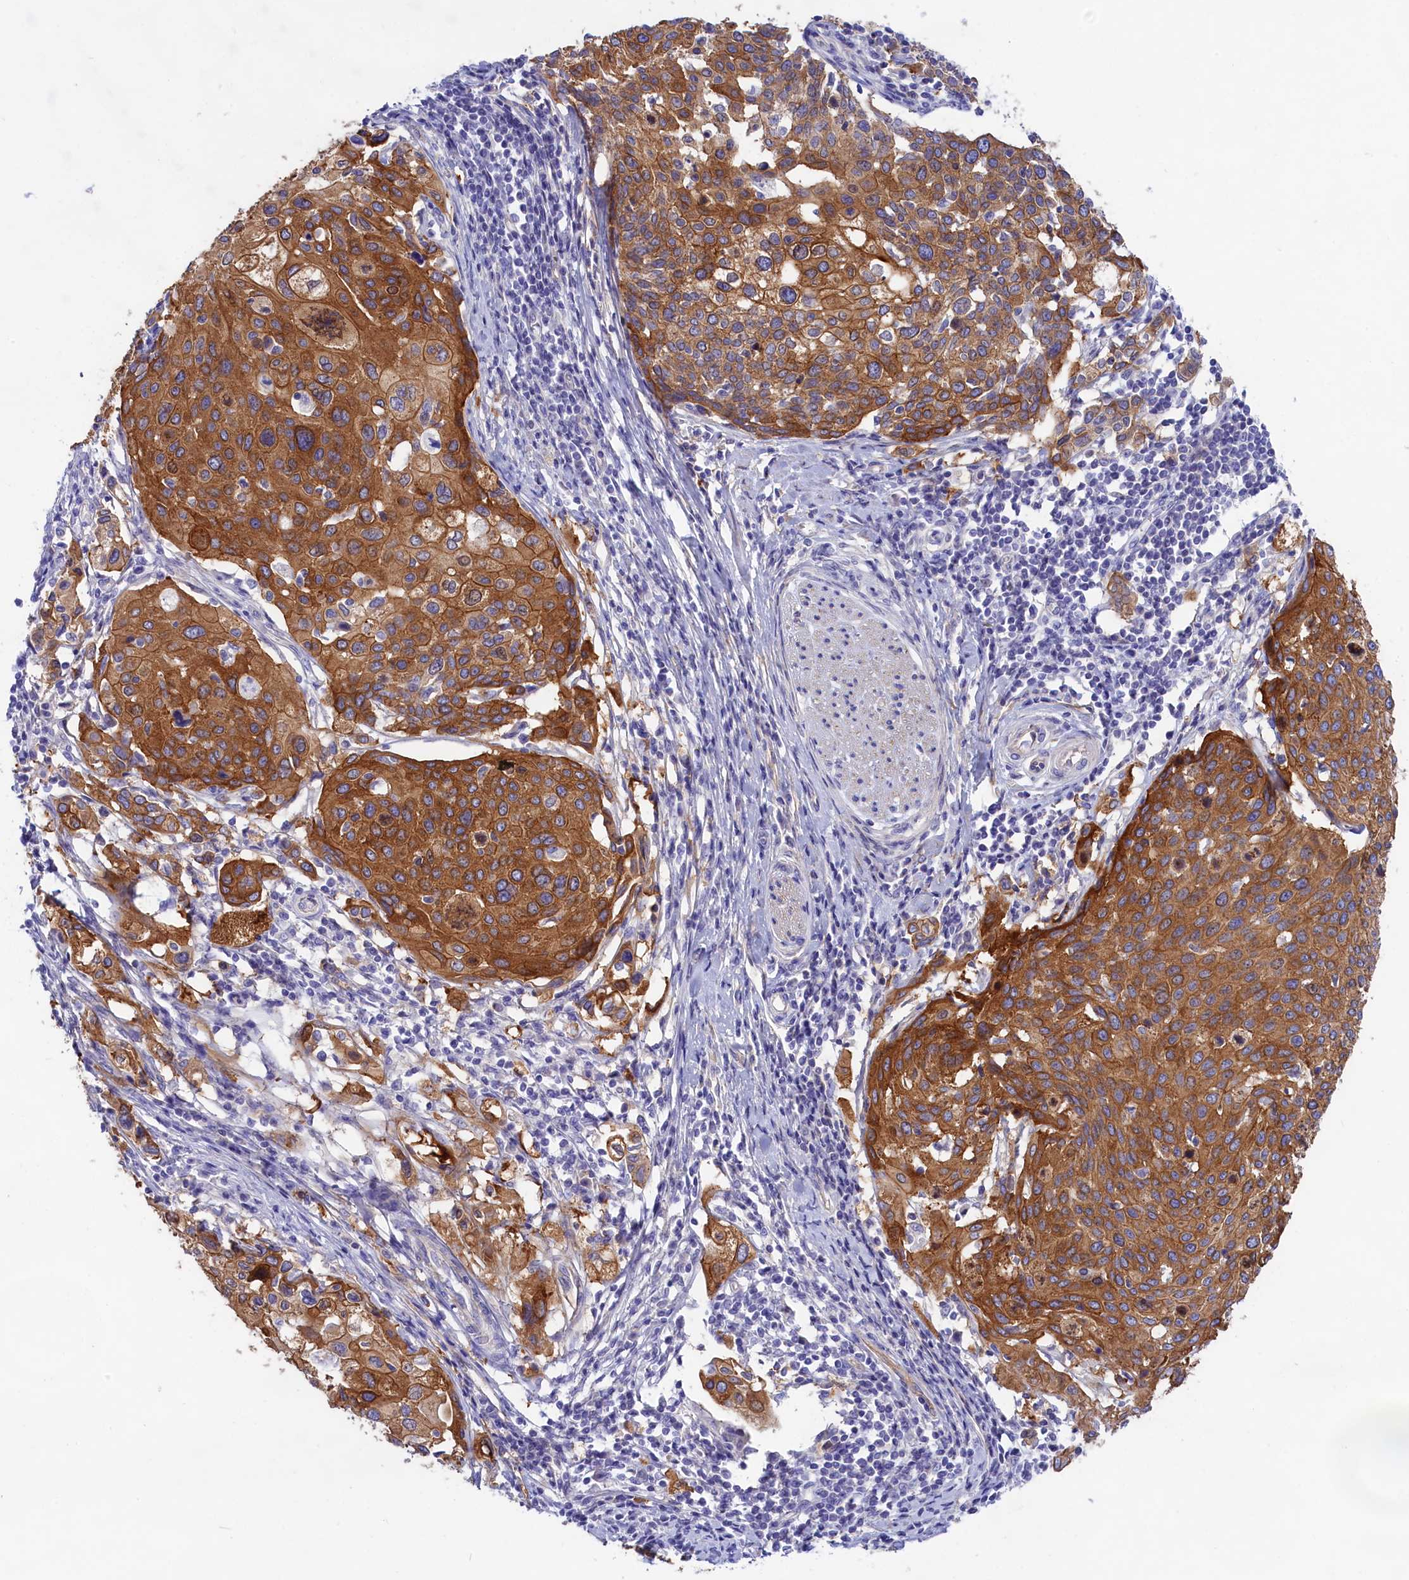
{"staining": {"intensity": "strong", "quantity": ">75%", "location": "cytoplasmic/membranous"}, "tissue": "cervical cancer", "cell_type": "Tumor cells", "image_type": "cancer", "snomed": [{"axis": "morphology", "description": "Squamous cell carcinoma, NOS"}, {"axis": "topography", "description": "Cervix"}], "caption": "An immunohistochemistry image of tumor tissue is shown. Protein staining in brown labels strong cytoplasmic/membranous positivity in cervical cancer (squamous cell carcinoma) within tumor cells. The protein is stained brown, and the nuclei are stained in blue (DAB (3,3'-diaminobenzidine) IHC with brightfield microscopy, high magnification).", "gene": "PPP1R13L", "patient": {"sex": "female", "age": 44}}